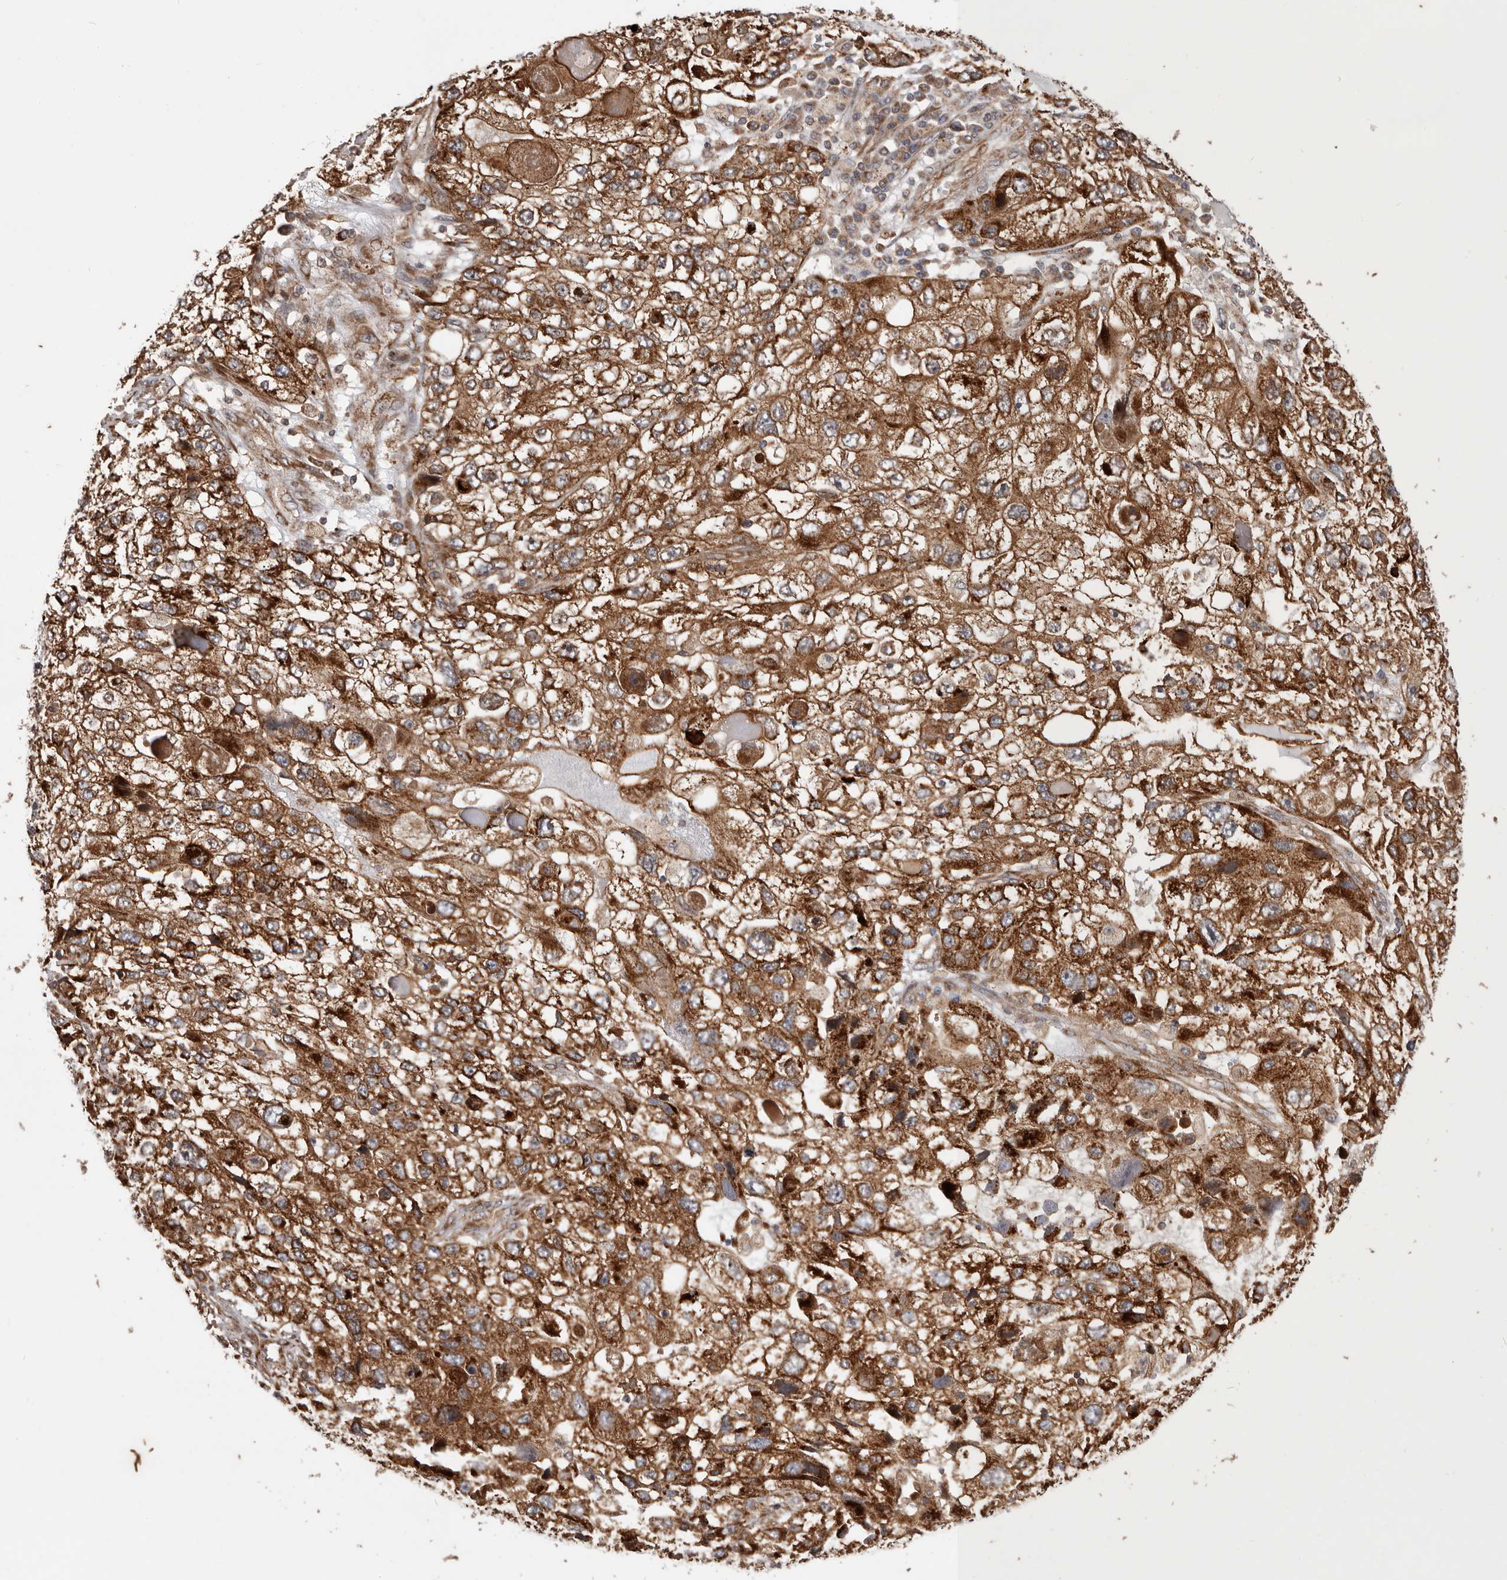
{"staining": {"intensity": "strong", "quantity": ">75%", "location": "cytoplasmic/membranous"}, "tissue": "endometrial cancer", "cell_type": "Tumor cells", "image_type": "cancer", "snomed": [{"axis": "morphology", "description": "Adenocarcinoma, NOS"}, {"axis": "topography", "description": "Endometrium"}], "caption": "Human endometrial cancer (adenocarcinoma) stained with a brown dye demonstrates strong cytoplasmic/membranous positive positivity in about >75% of tumor cells.", "gene": "MRPS10", "patient": {"sex": "female", "age": 49}}